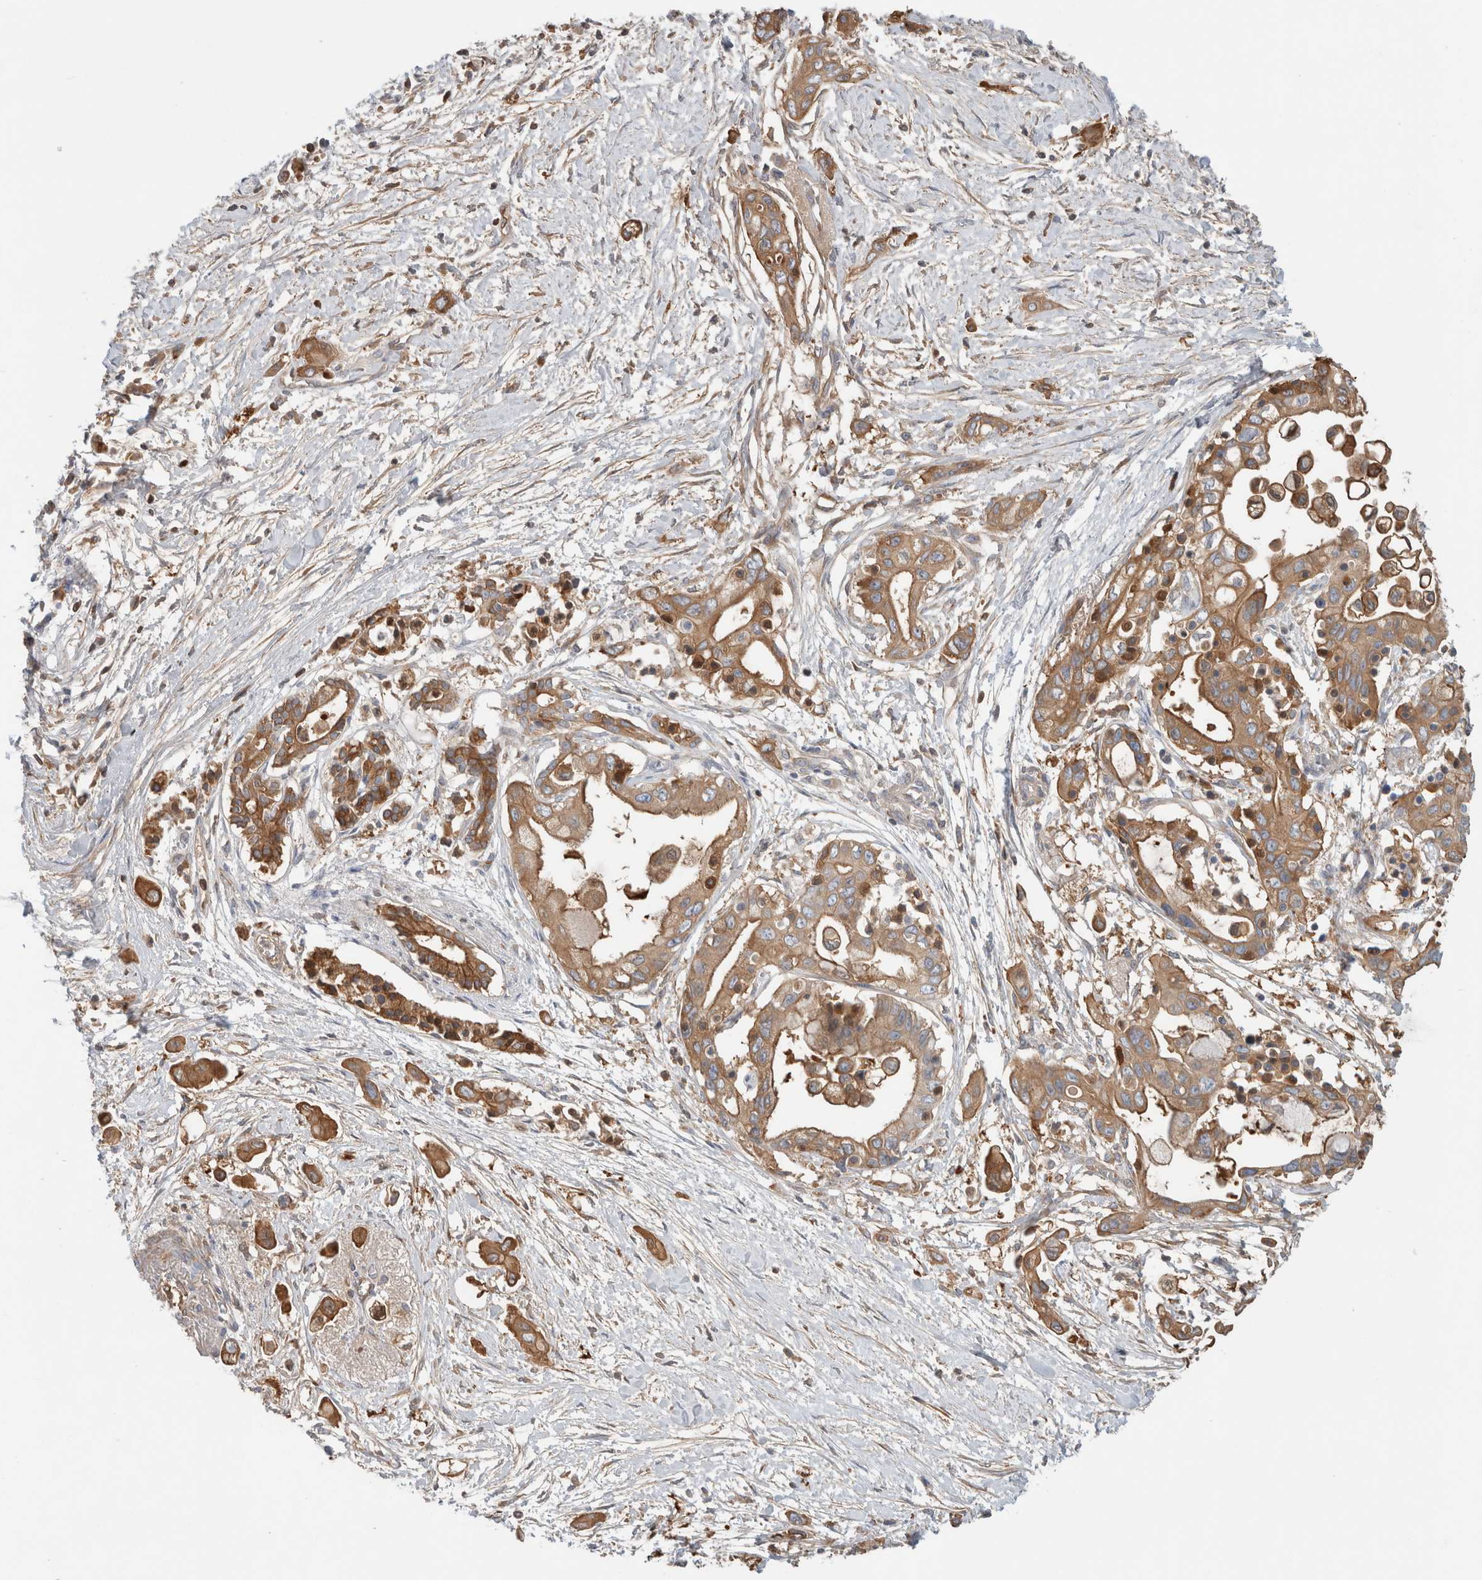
{"staining": {"intensity": "moderate", "quantity": ">75%", "location": "cytoplasmic/membranous"}, "tissue": "pancreatic cancer", "cell_type": "Tumor cells", "image_type": "cancer", "snomed": [{"axis": "morphology", "description": "Adenocarcinoma, NOS"}, {"axis": "topography", "description": "Pancreas"}], "caption": "IHC staining of adenocarcinoma (pancreatic), which reveals medium levels of moderate cytoplasmic/membranous expression in approximately >75% of tumor cells indicating moderate cytoplasmic/membranous protein staining. The staining was performed using DAB (brown) for protein detection and nuclei were counterstained in hematoxylin (blue).", "gene": "CFI", "patient": {"sex": "male", "age": 59}}